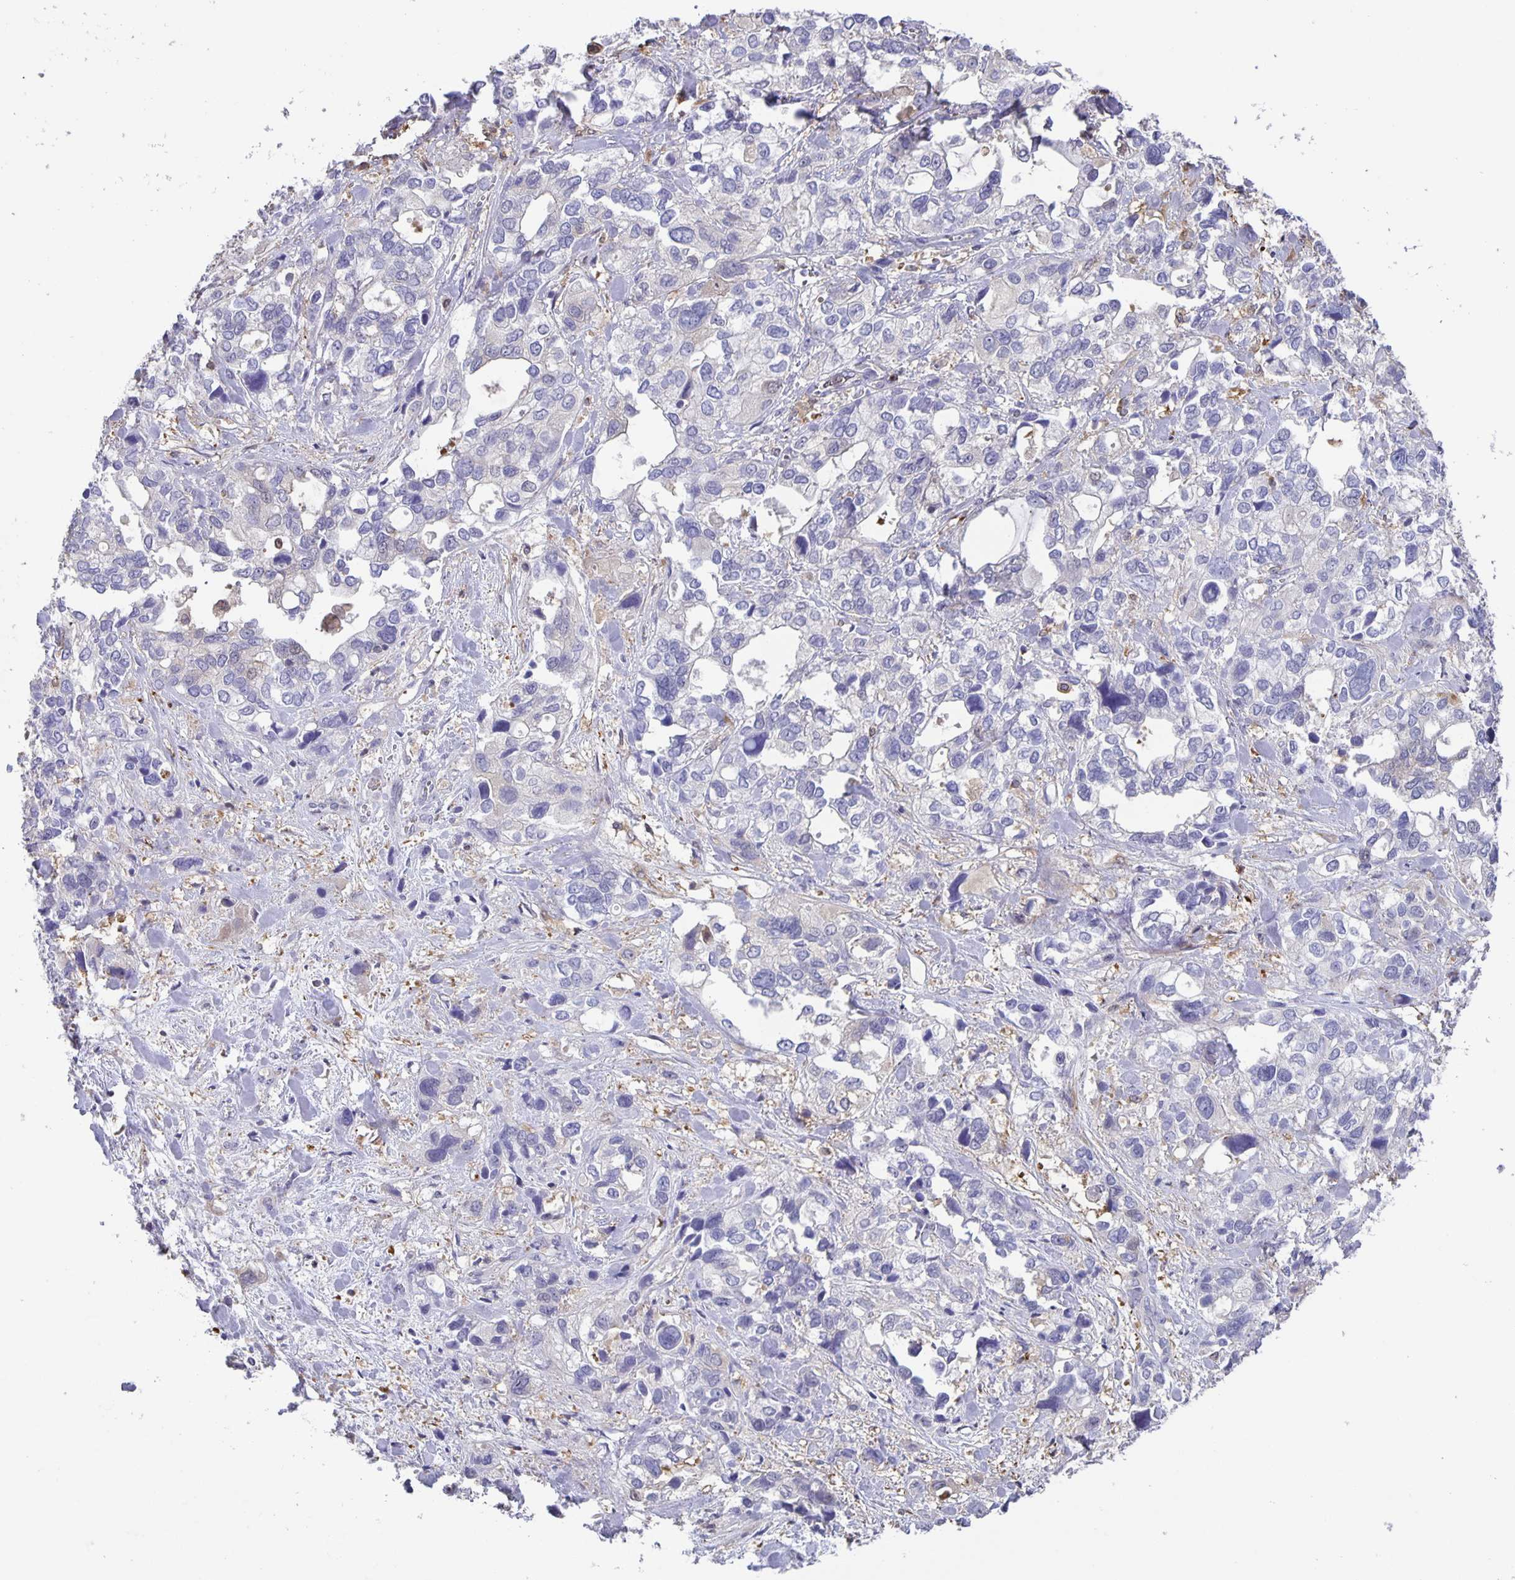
{"staining": {"intensity": "negative", "quantity": "none", "location": "none"}, "tissue": "stomach cancer", "cell_type": "Tumor cells", "image_type": "cancer", "snomed": [{"axis": "morphology", "description": "Adenocarcinoma, NOS"}, {"axis": "topography", "description": "Stomach, upper"}], "caption": "Tumor cells are negative for brown protein staining in stomach adenocarcinoma. The staining was performed using DAB to visualize the protein expression in brown, while the nuclei were stained in blue with hematoxylin (Magnification: 20x).", "gene": "MARCHF6", "patient": {"sex": "female", "age": 81}}